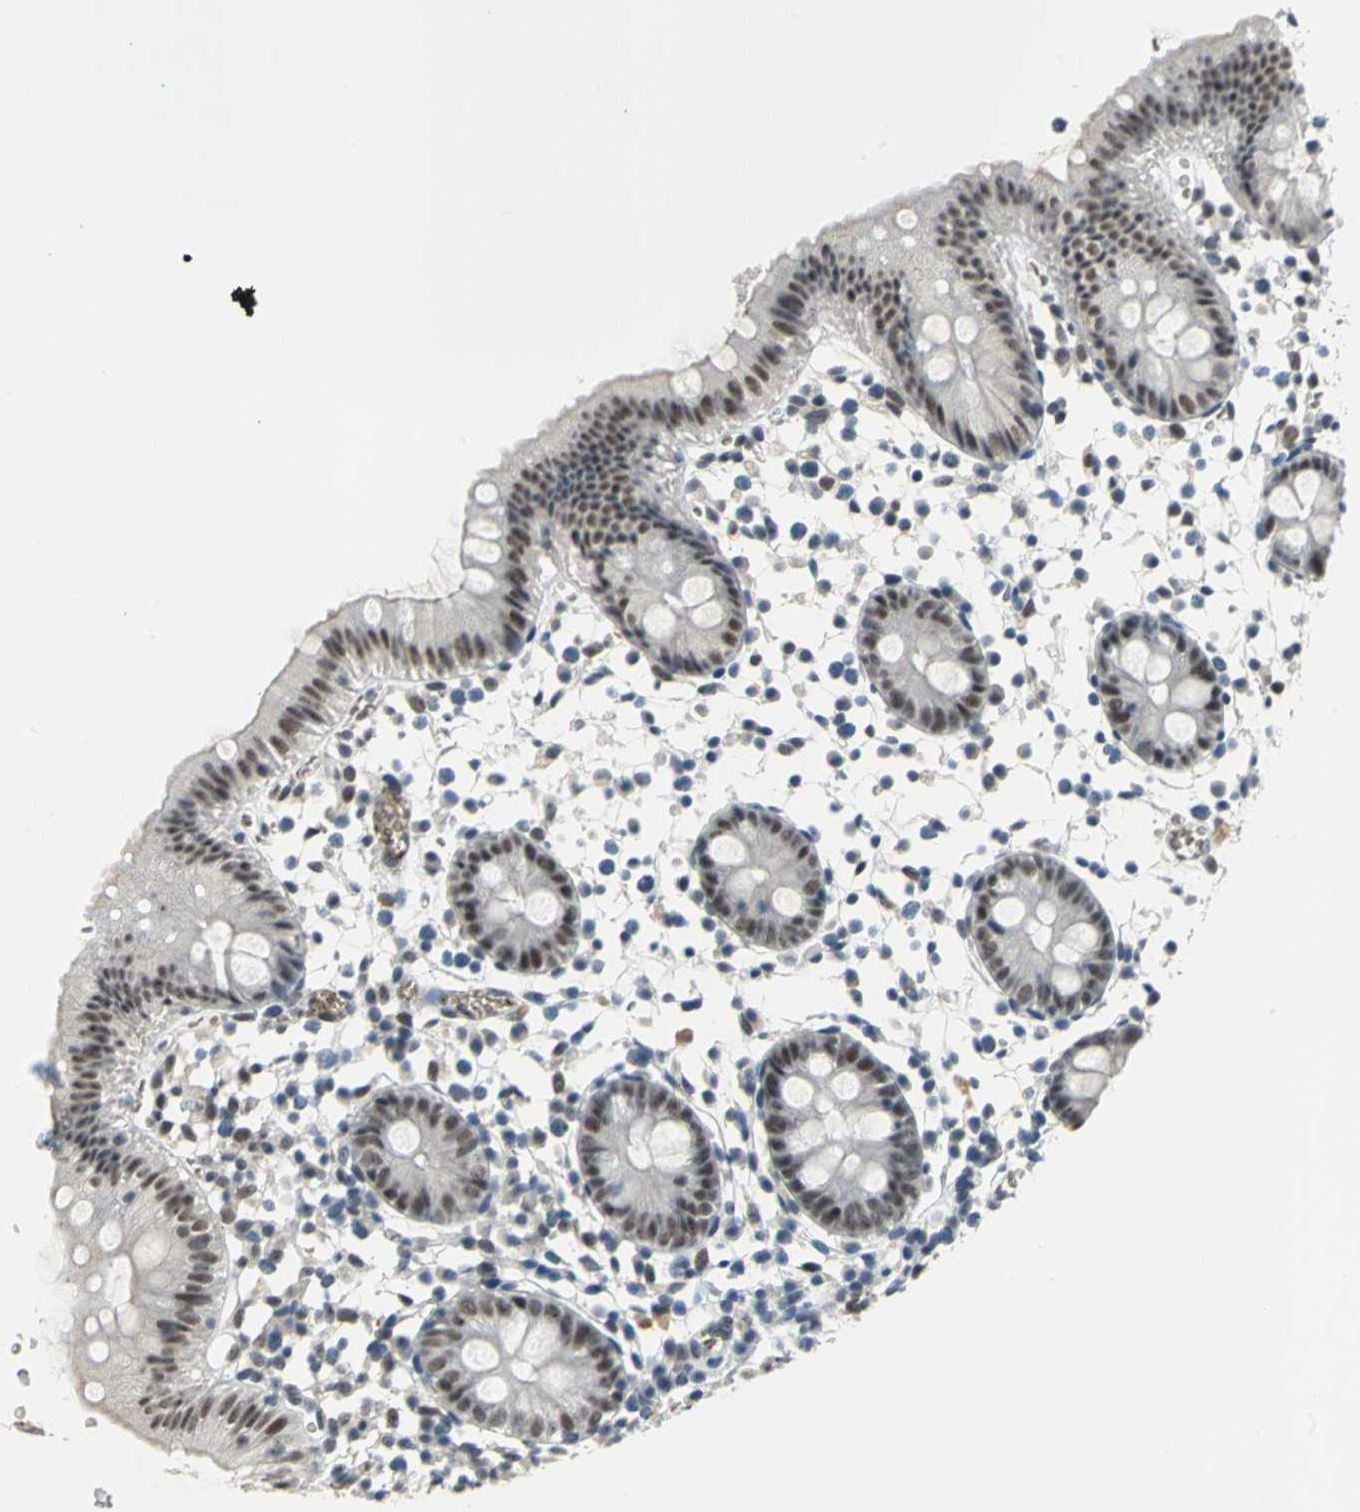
{"staining": {"intensity": "negative", "quantity": "none", "location": "none"}, "tissue": "colon", "cell_type": "Endothelial cells", "image_type": "normal", "snomed": [{"axis": "morphology", "description": "Normal tissue, NOS"}, {"axis": "topography", "description": "Colon"}], "caption": "Immunohistochemistry image of unremarkable colon: human colon stained with DAB (3,3'-diaminobenzidine) exhibits no significant protein staining in endothelial cells.", "gene": "GLI3", "patient": {"sex": "male", "age": 14}}